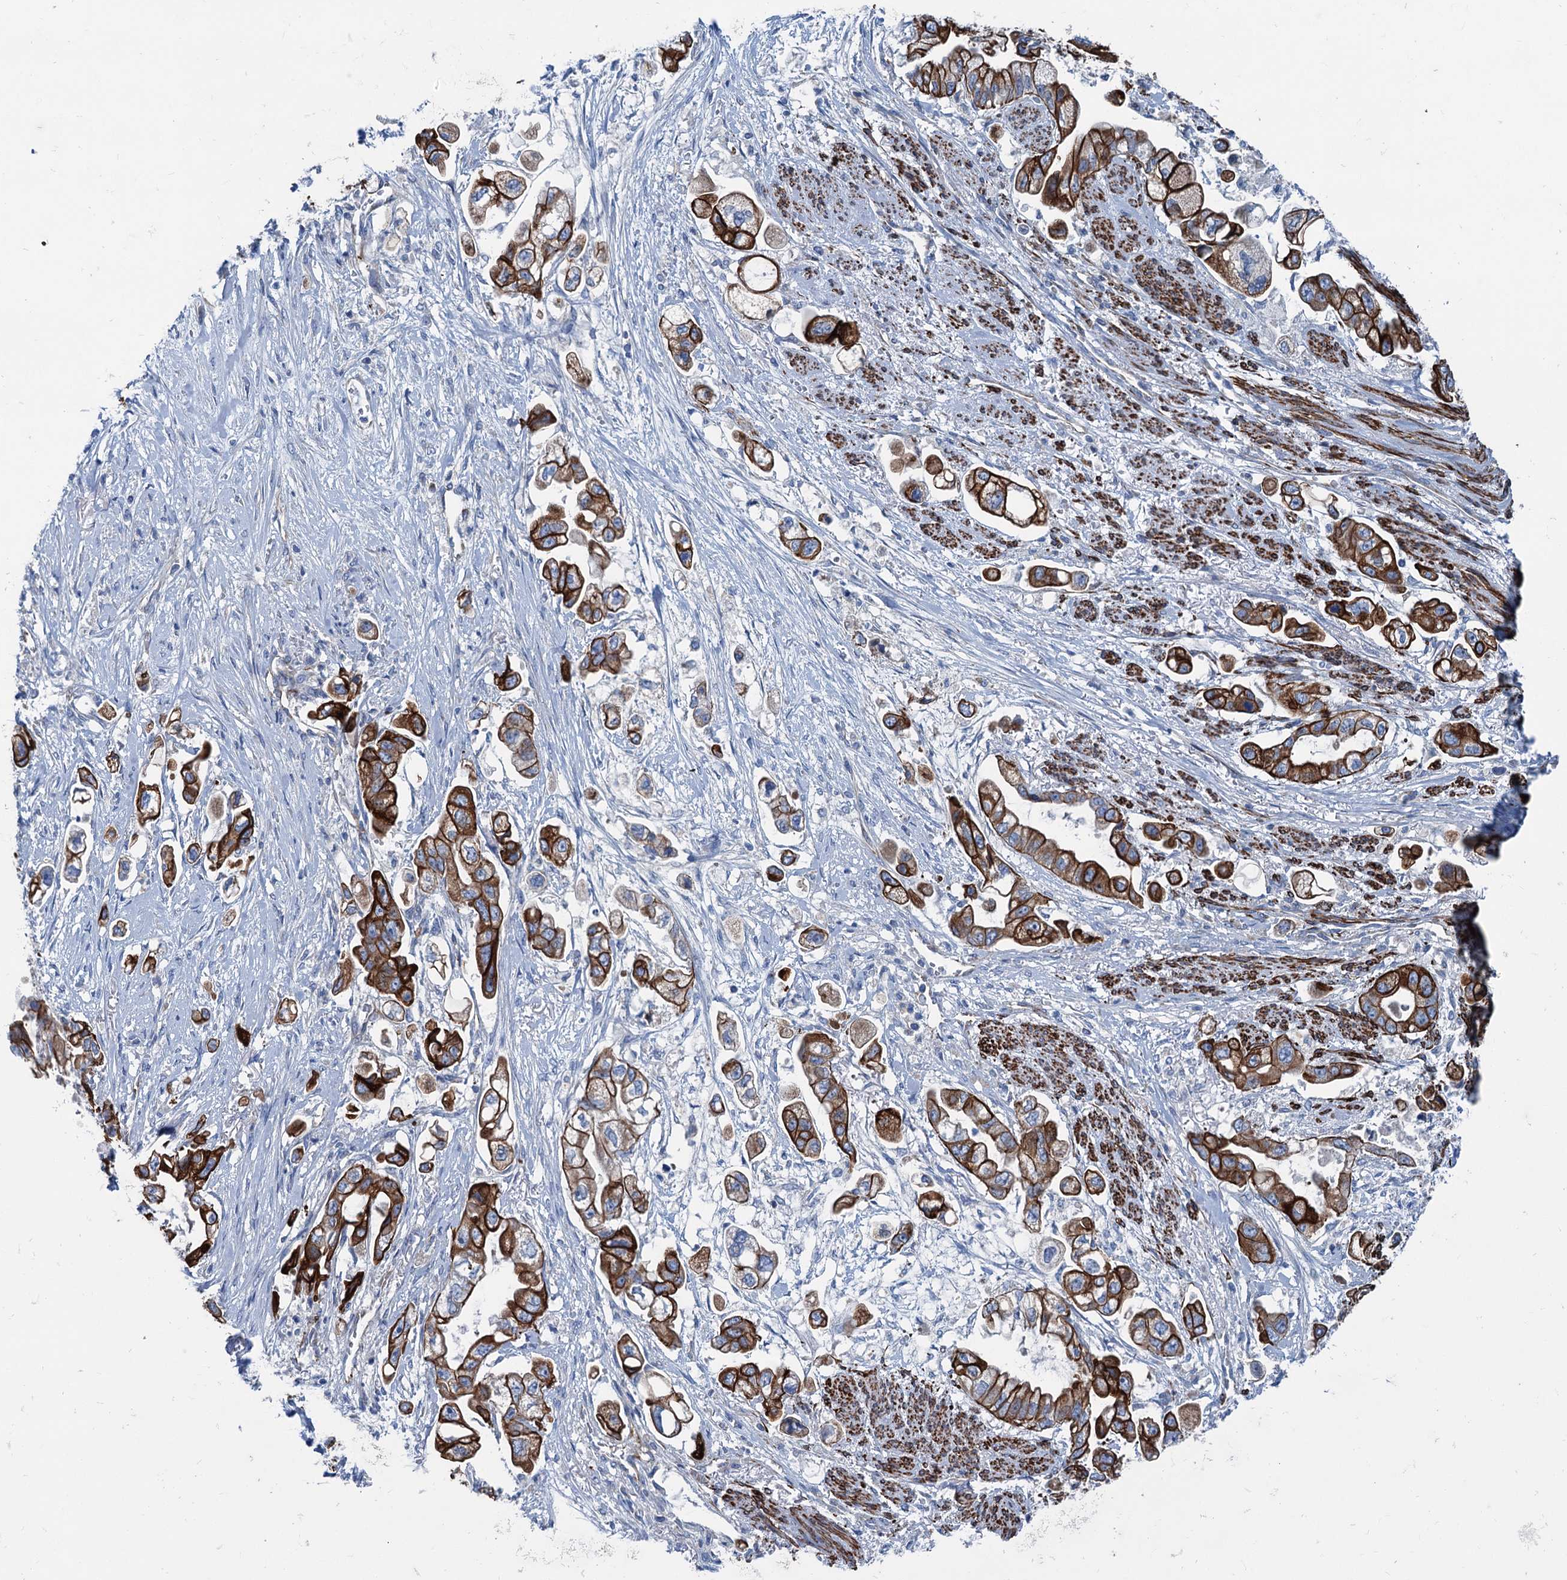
{"staining": {"intensity": "strong", "quantity": ">75%", "location": "cytoplasmic/membranous"}, "tissue": "stomach cancer", "cell_type": "Tumor cells", "image_type": "cancer", "snomed": [{"axis": "morphology", "description": "Adenocarcinoma, NOS"}, {"axis": "topography", "description": "Stomach"}], "caption": "Tumor cells exhibit strong cytoplasmic/membranous positivity in approximately >75% of cells in stomach adenocarcinoma. (IHC, brightfield microscopy, high magnification).", "gene": "CALCOCO1", "patient": {"sex": "male", "age": 62}}